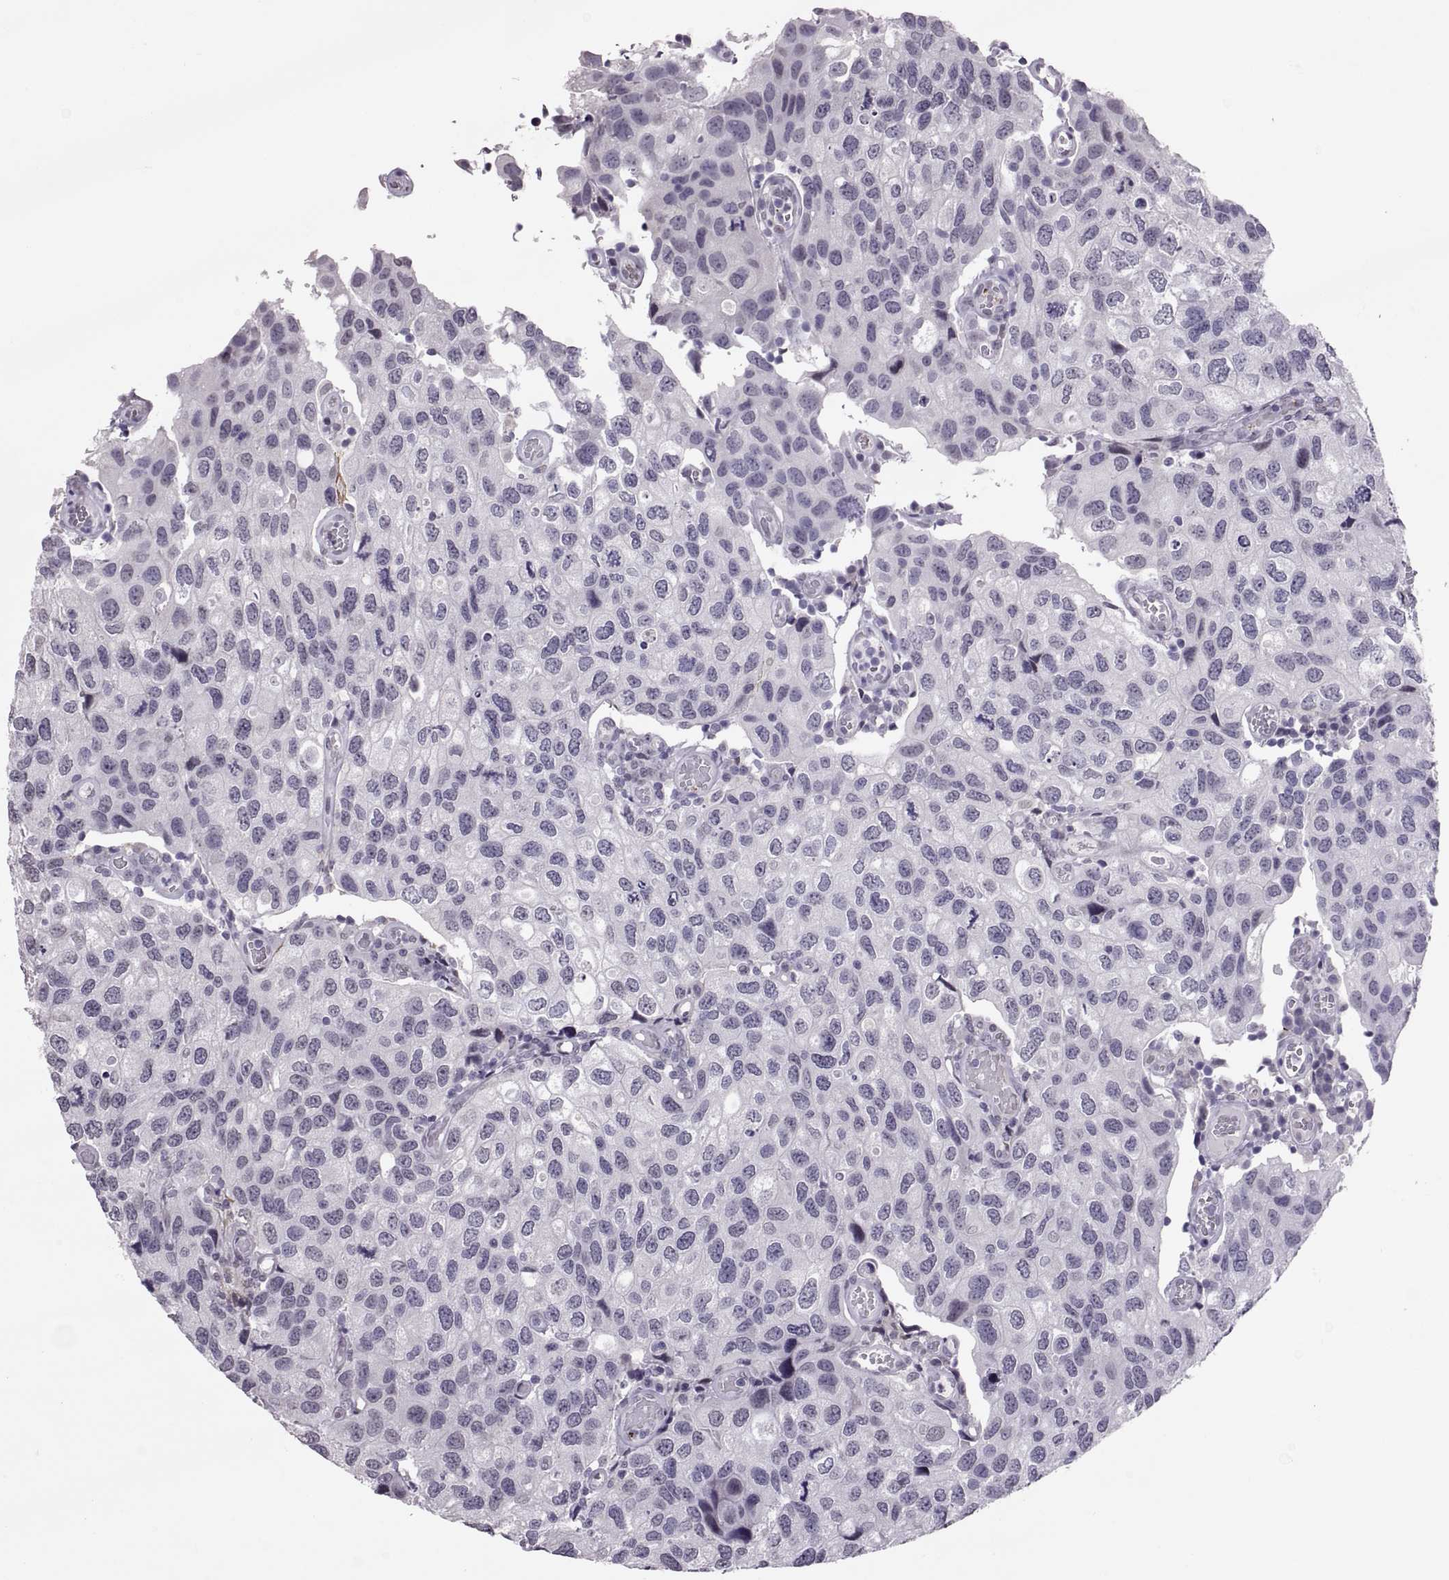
{"staining": {"intensity": "negative", "quantity": "none", "location": "none"}, "tissue": "urothelial cancer", "cell_type": "Tumor cells", "image_type": "cancer", "snomed": [{"axis": "morphology", "description": "Urothelial carcinoma, High grade"}, {"axis": "topography", "description": "Urinary bladder"}], "caption": "IHC of urothelial carcinoma (high-grade) shows no staining in tumor cells.", "gene": "KRT77", "patient": {"sex": "male", "age": 79}}